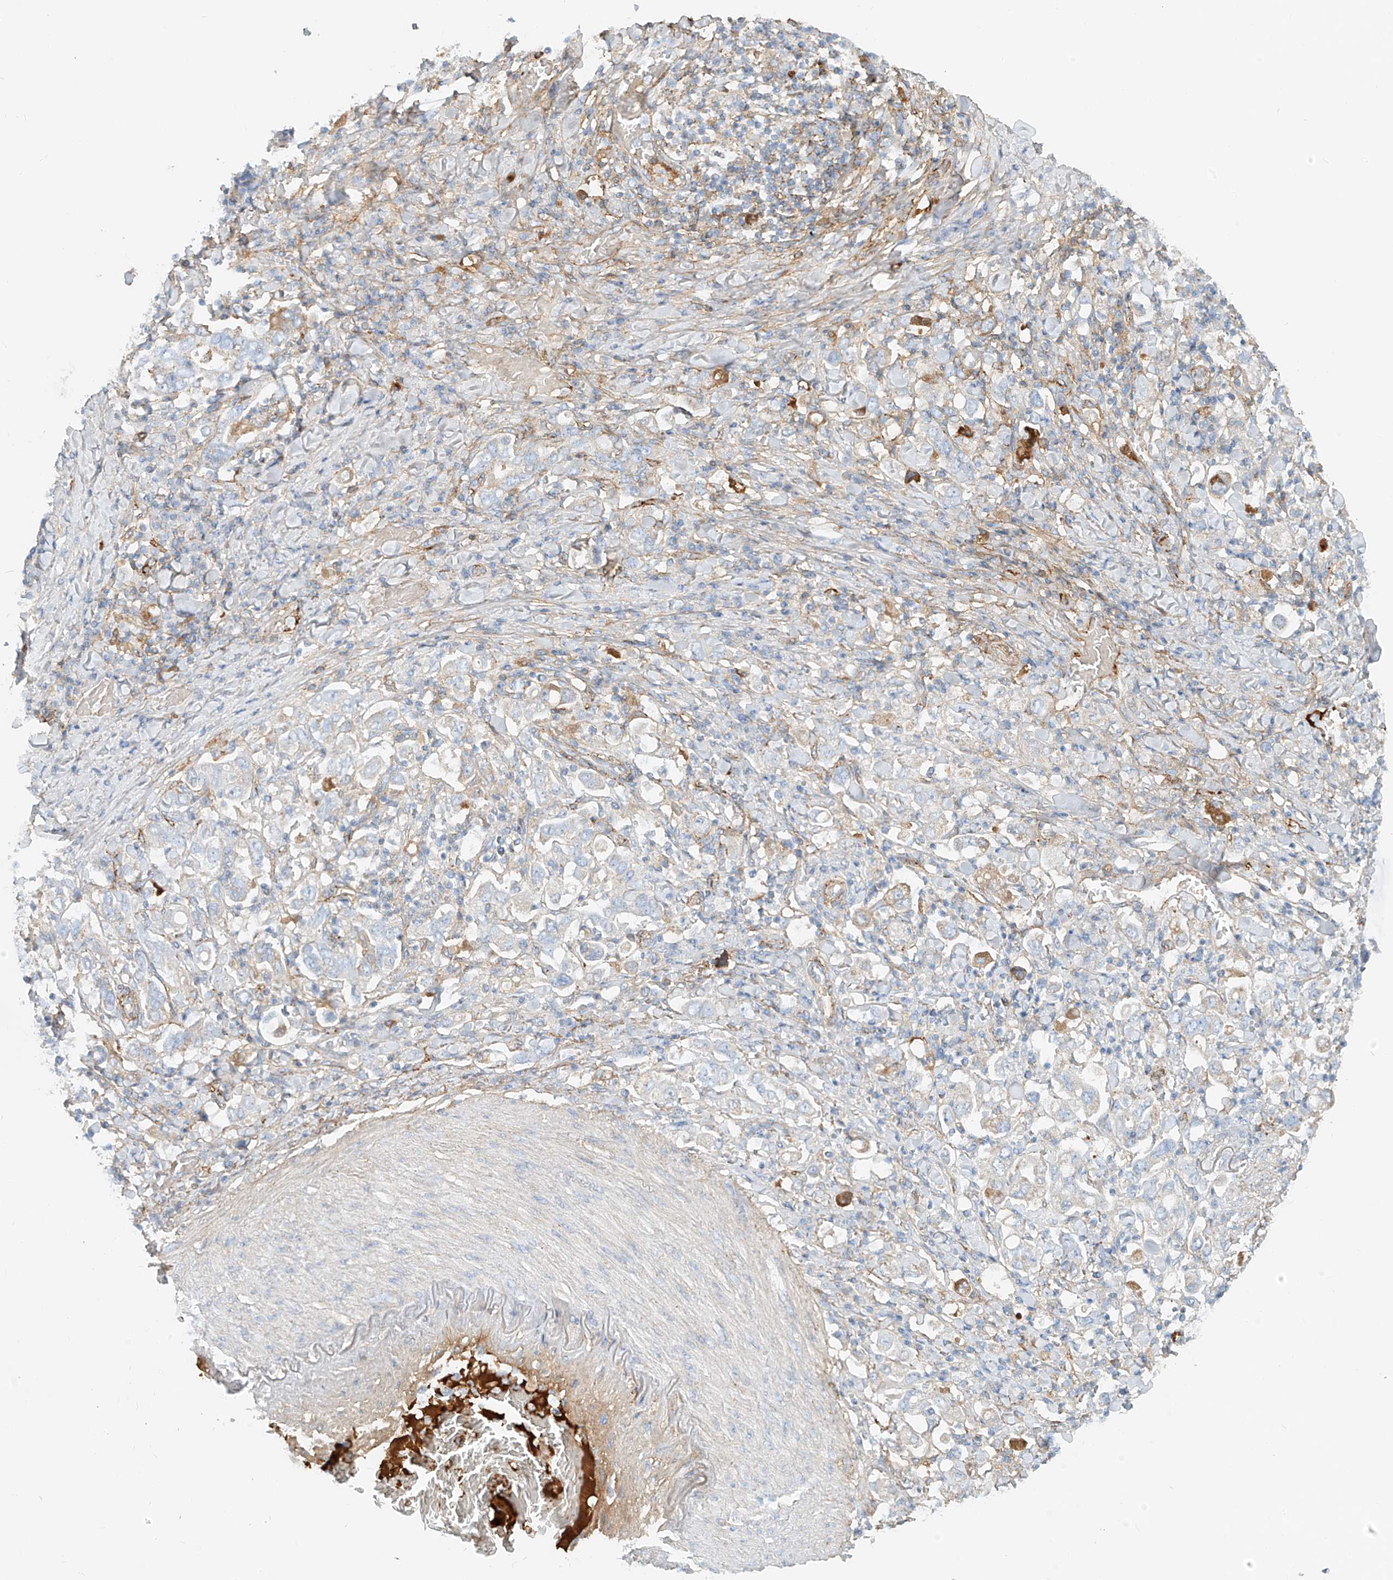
{"staining": {"intensity": "moderate", "quantity": "<25%", "location": "cytoplasmic/membranous"}, "tissue": "stomach cancer", "cell_type": "Tumor cells", "image_type": "cancer", "snomed": [{"axis": "morphology", "description": "Adenocarcinoma, NOS"}, {"axis": "topography", "description": "Stomach, upper"}], "caption": "A brown stain labels moderate cytoplasmic/membranous expression of a protein in human stomach adenocarcinoma tumor cells. The staining was performed using DAB to visualize the protein expression in brown, while the nuclei were stained in blue with hematoxylin (Magnification: 20x).", "gene": "OCSTAMP", "patient": {"sex": "male", "age": 62}}